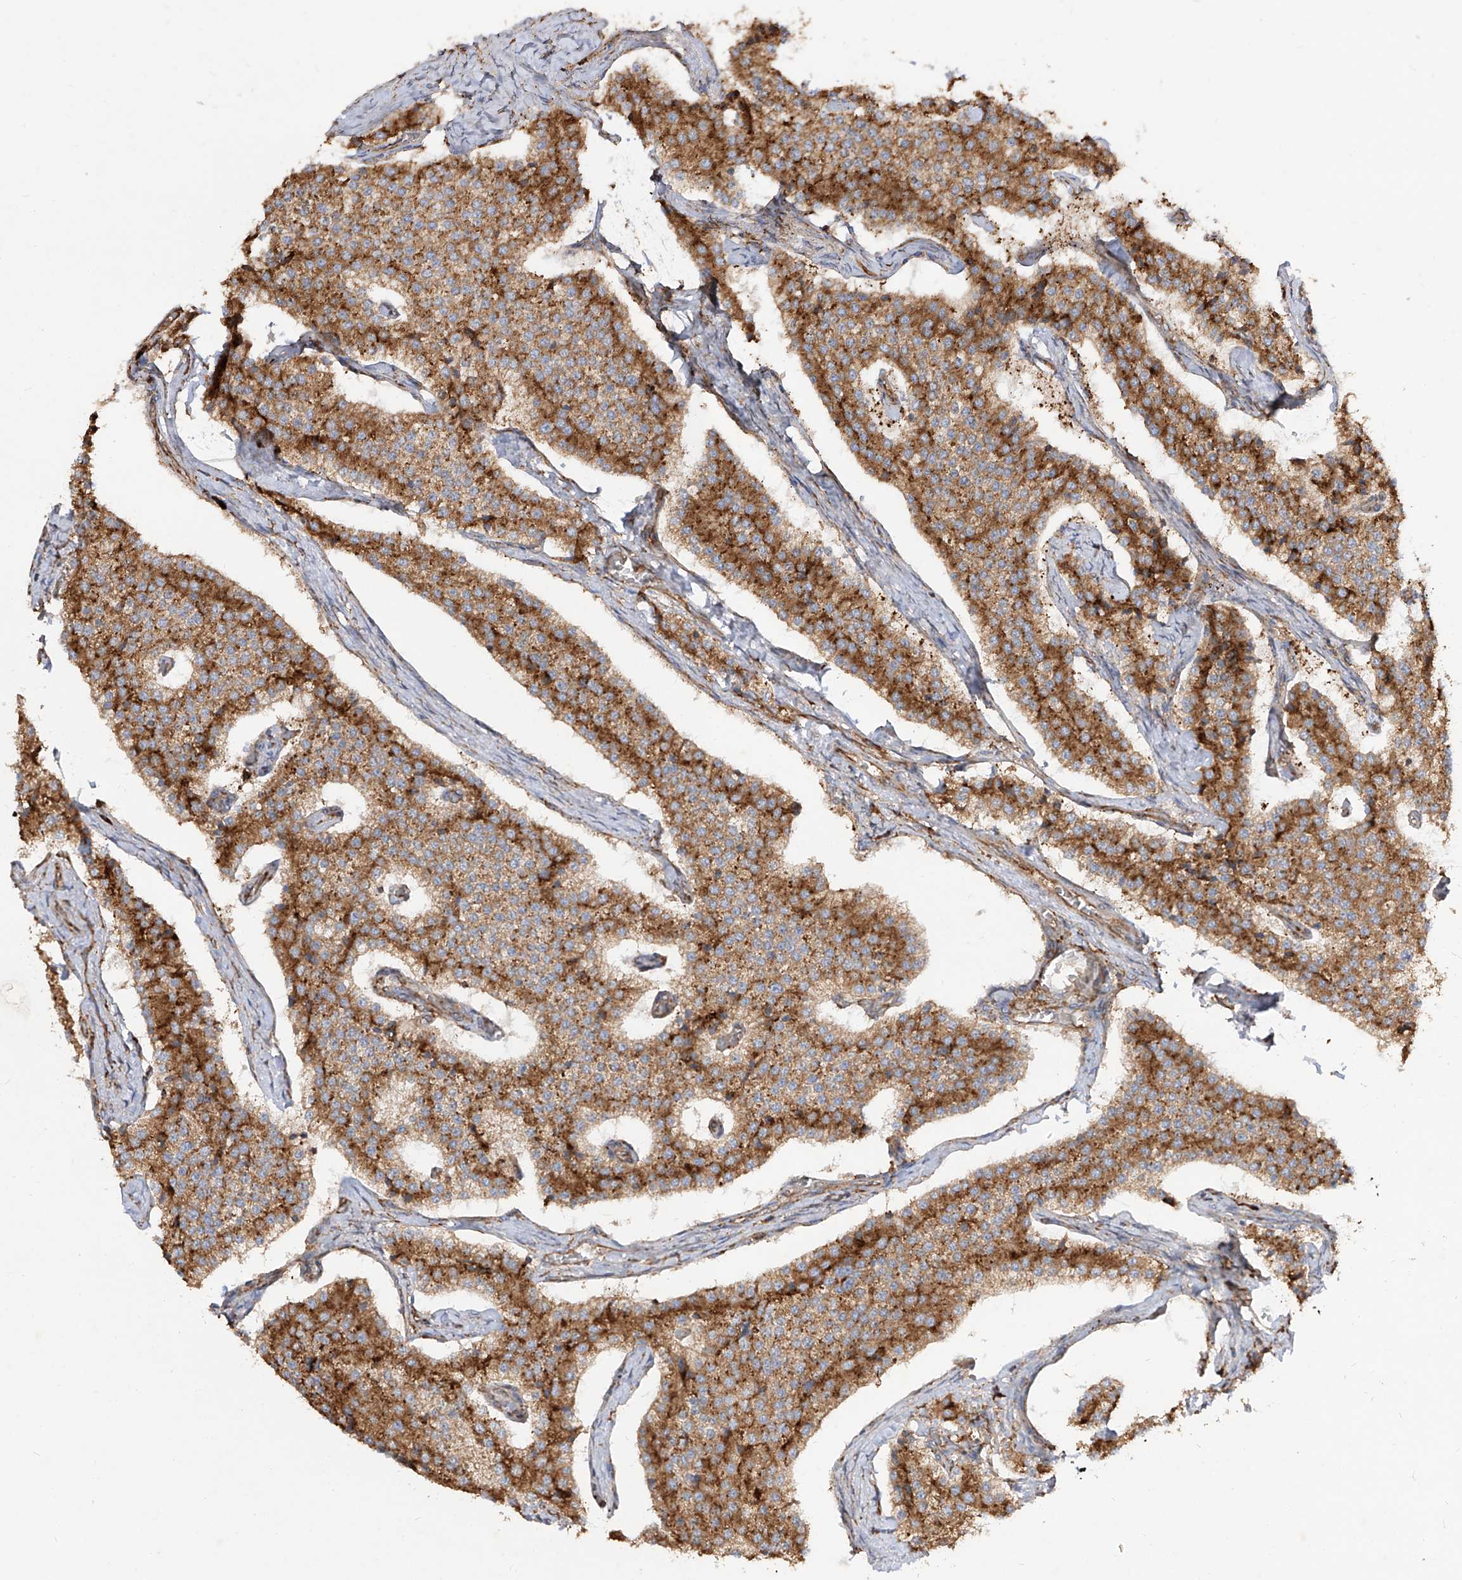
{"staining": {"intensity": "moderate", "quantity": ">75%", "location": "cytoplasmic/membranous"}, "tissue": "carcinoid", "cell_type": "Tumor cells", "image_type": "cancer", "snomed": [{"axis": "morphology", "description": "Carcinoid, malignant, NOS"}, {"axis": "topography", "description": "Colon"}], "caption": "Immunohistochemistry (IHC) (DAB) staining of human malignant carcinoid displays moderate cytoplasmic/membranous protein positivity in approximately >75% of tumor cells.", "gene": "RPS25", "patient": {"sex": "female", "age": 52}}